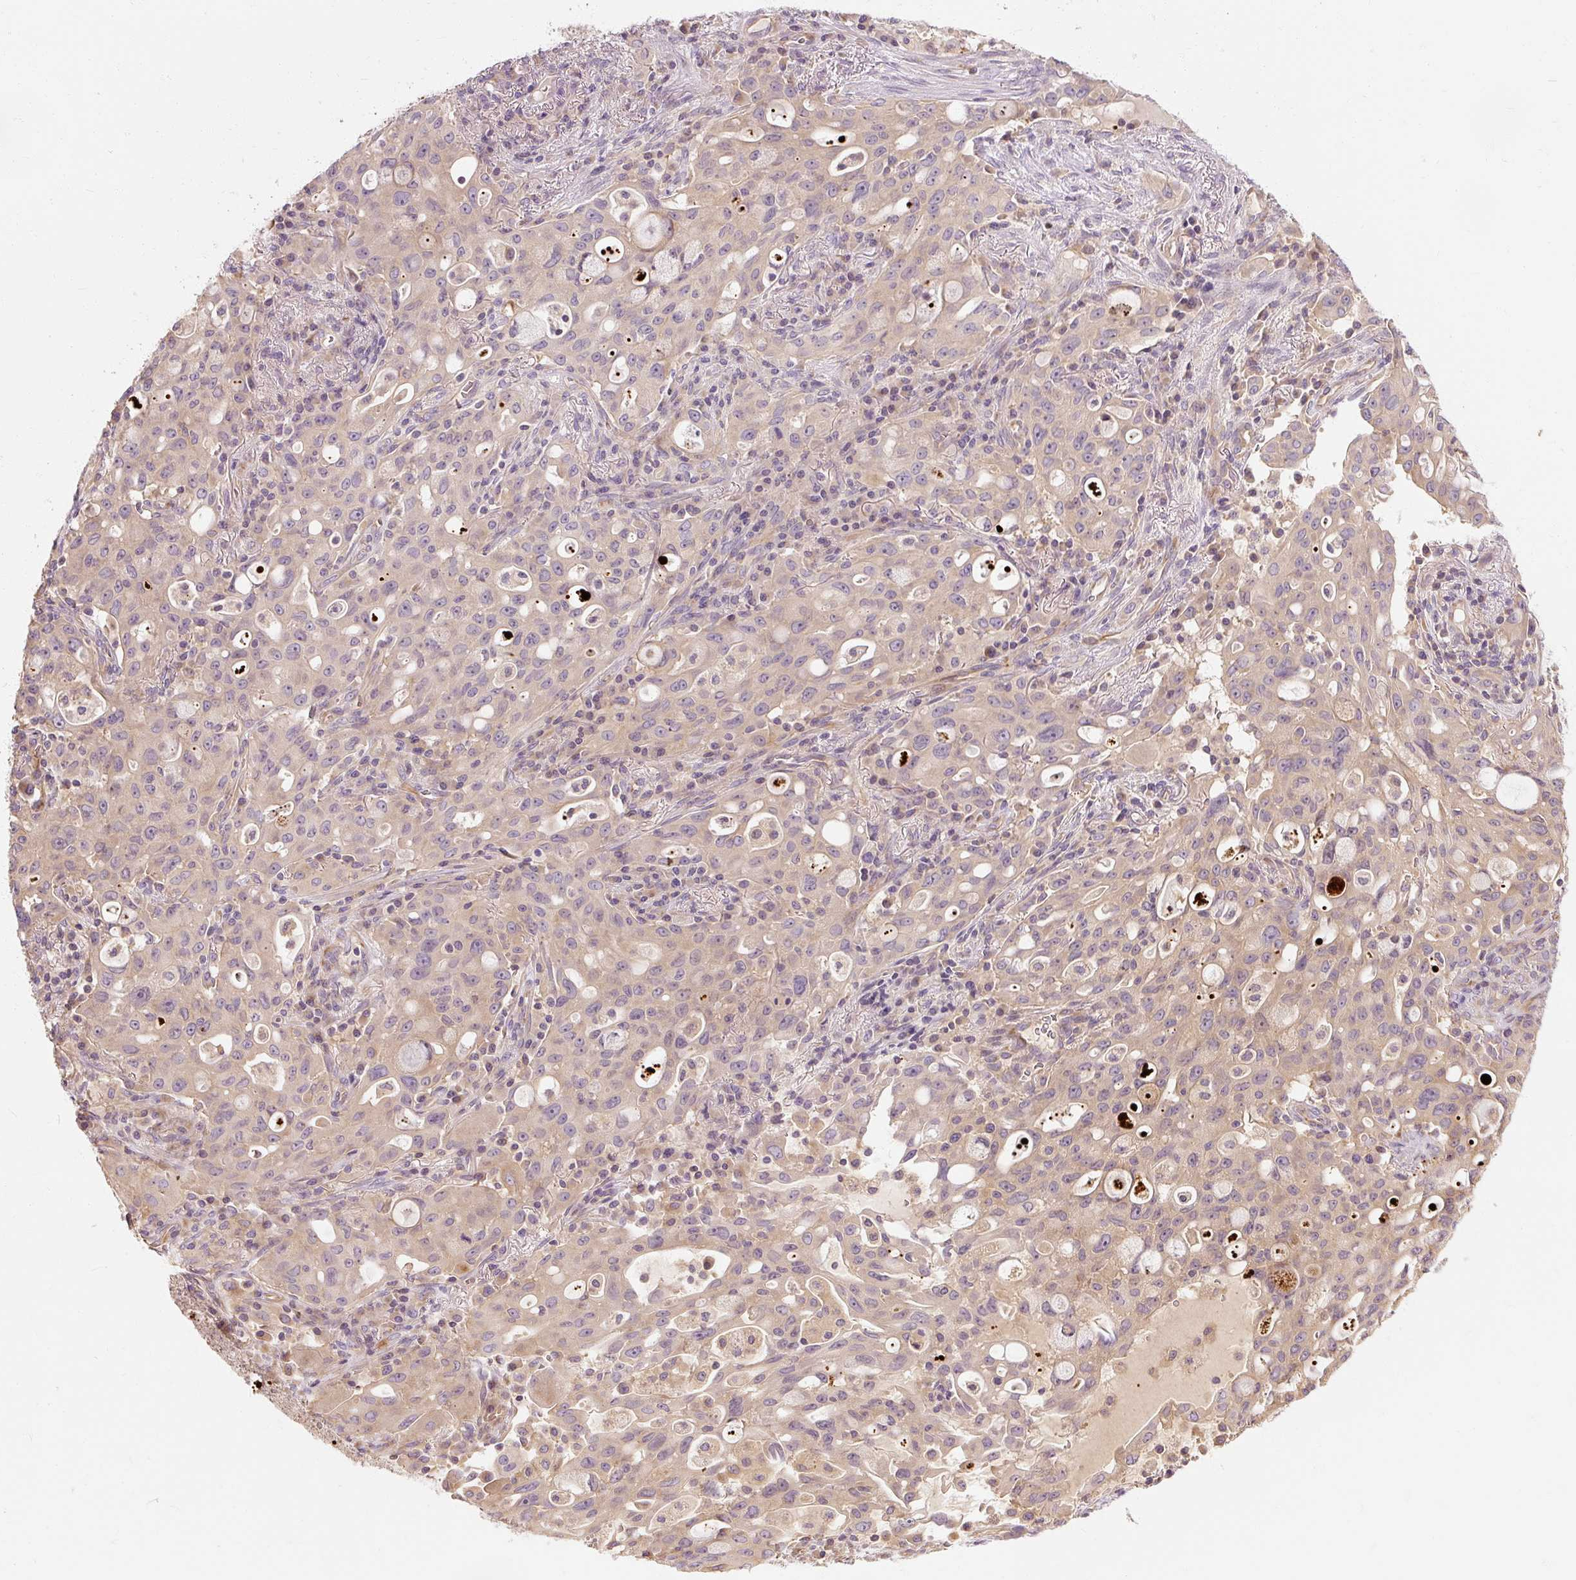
{"staining": {"intensity": "weak", "quantity": "<25%", "location": "cytoplasmic/membranous"}, "tissue": "lung cancer", "cell_type": "Tumor cells", "image_type": "cancer", "snomed": [{"axis": "morphology", "description": "Adenocarcinoma, NOS"}, {"axis": "topography", "description": "Lung"}], "caption": "Tumor cells are negative for protein expression in human lung cancer (adenocarcinoma).", "gene": "RB1CC1", "patient": {"sex": "female", "age": 44}}